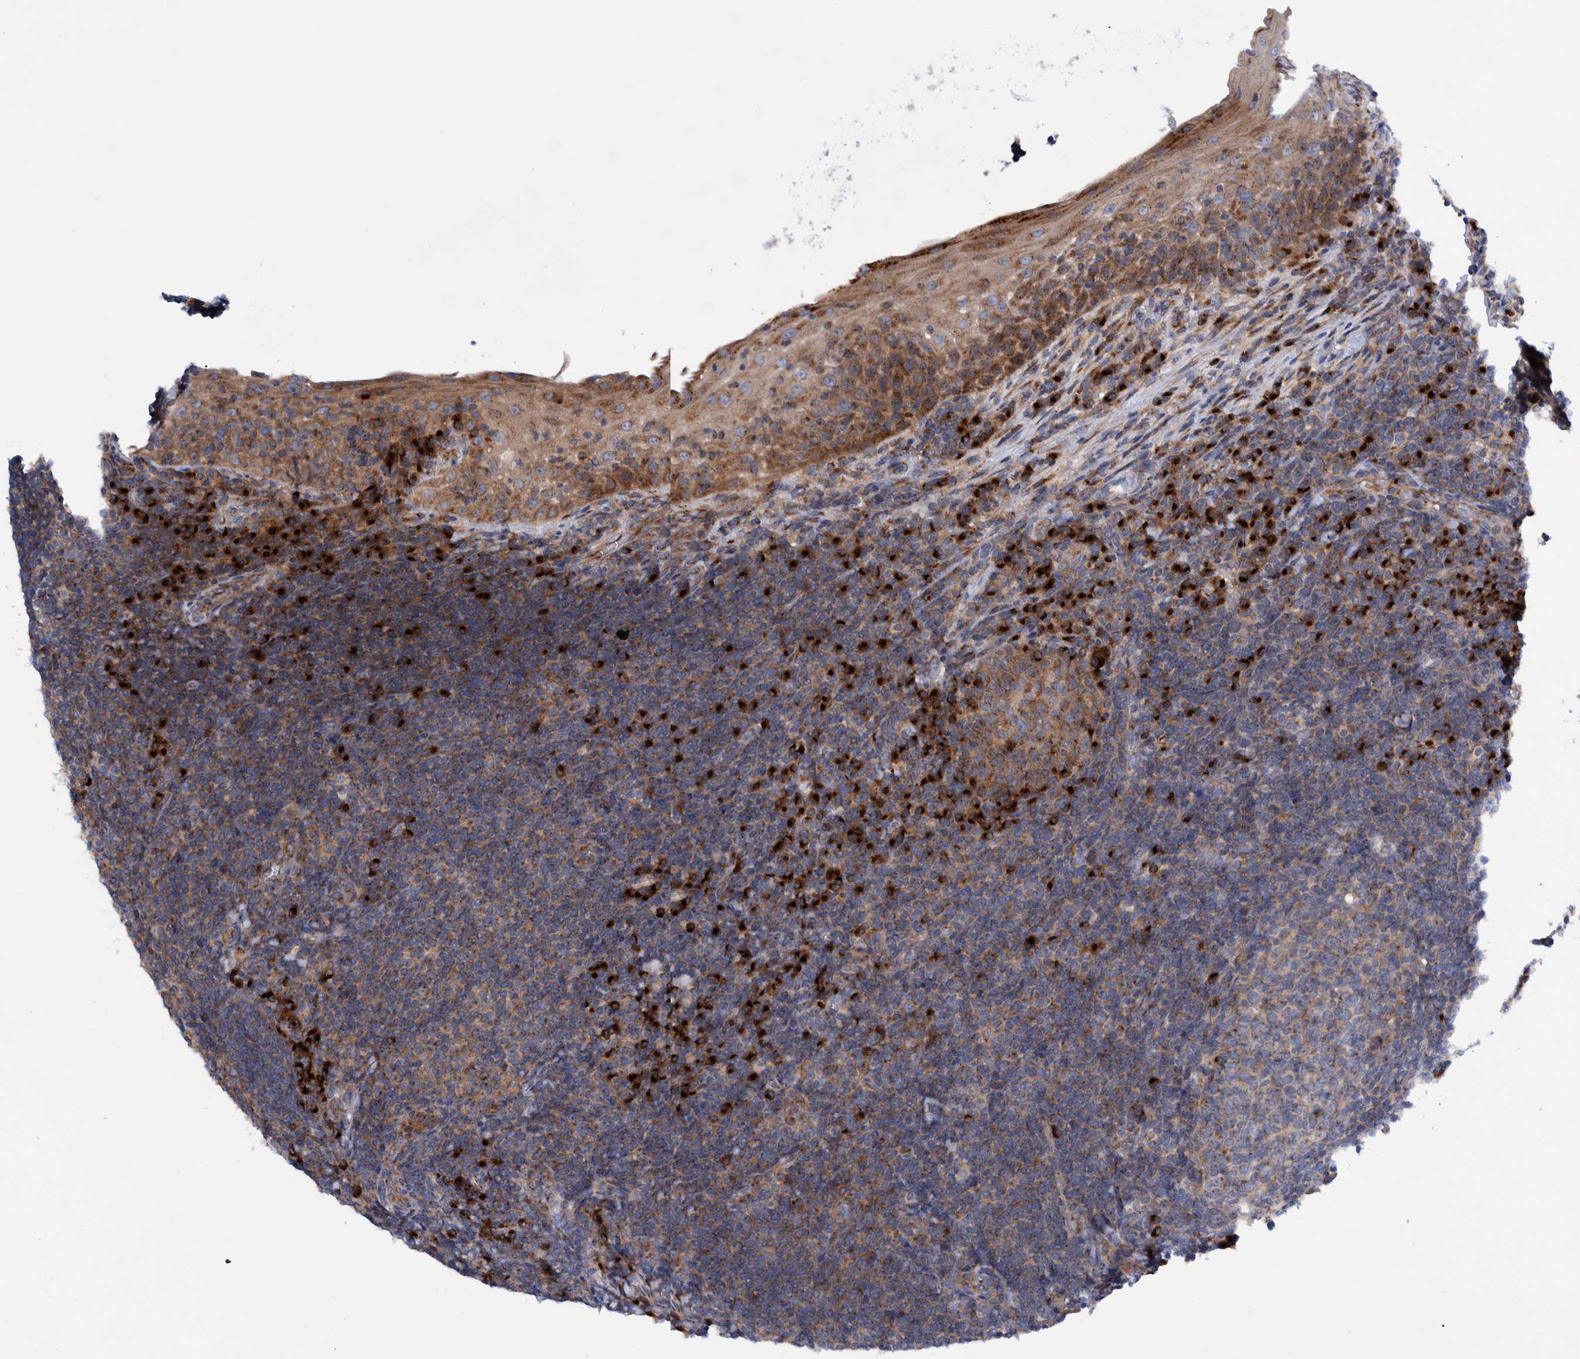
{"staining": {"intensity": "strong", "quantity": "<25%", "location": "cytoplasmic/membranous"}, "tissue": "tonsil", "cell_type": "Germinal center cells", "image_type": "normal", "snomed": [{"axis": "morphology", "description": "Normal tissue, NOS"}, {"axis": "topography", "description": "Tonsil"}], "caption": "Protein expression analysis of unremarkable tonsil displays strong cytoplasmic/membranous staining in approximately <25% of germinal center cells. The protein of interest is stained brown, and the nuclei are stained in blue (DAB IHC with brightfield microscopy, high magnification).", "gene": "TRIM58", "patient": {"sex": "male", "age": 37}}